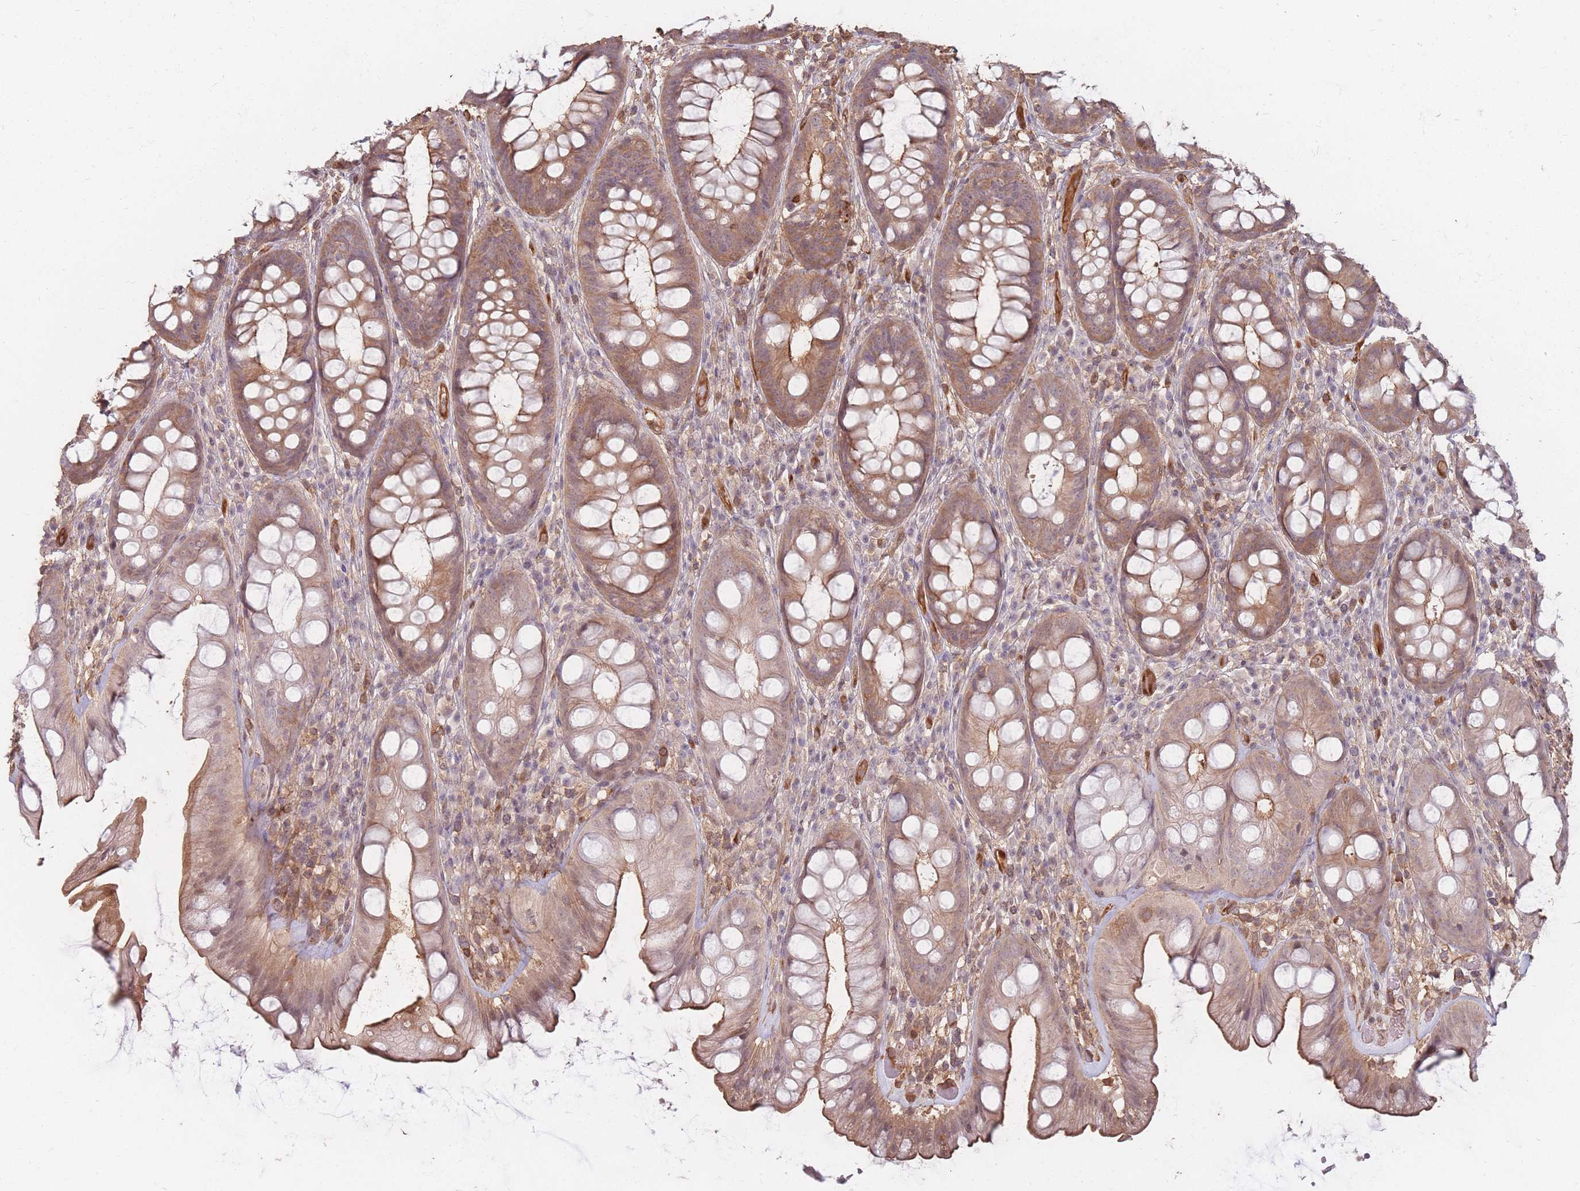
{"staining": {"intensity": "moderate", "quantity": ">75%", "location": "cytoplasmic/membranous"}, "tissue": "rectum", "cell_type": "Glandular cells", "image_type": "normal", "snomed": [{"axis": "morphology", "description": "Normal tissue, NOS"}, {"axis": "topography", "description": "Rectum"}], "caption": "Immunohistochemistry photomicrograph of benign rectum: human rectum stained using IHC exhibits medium levels of moderate protein expression localized specifically in the cytoplasmic/membranous of glandular cells, appearing as a cytoplasmic/membranous brown color.", "gene": "PLS3", "patient": {"sex": "male", "age": 74}}